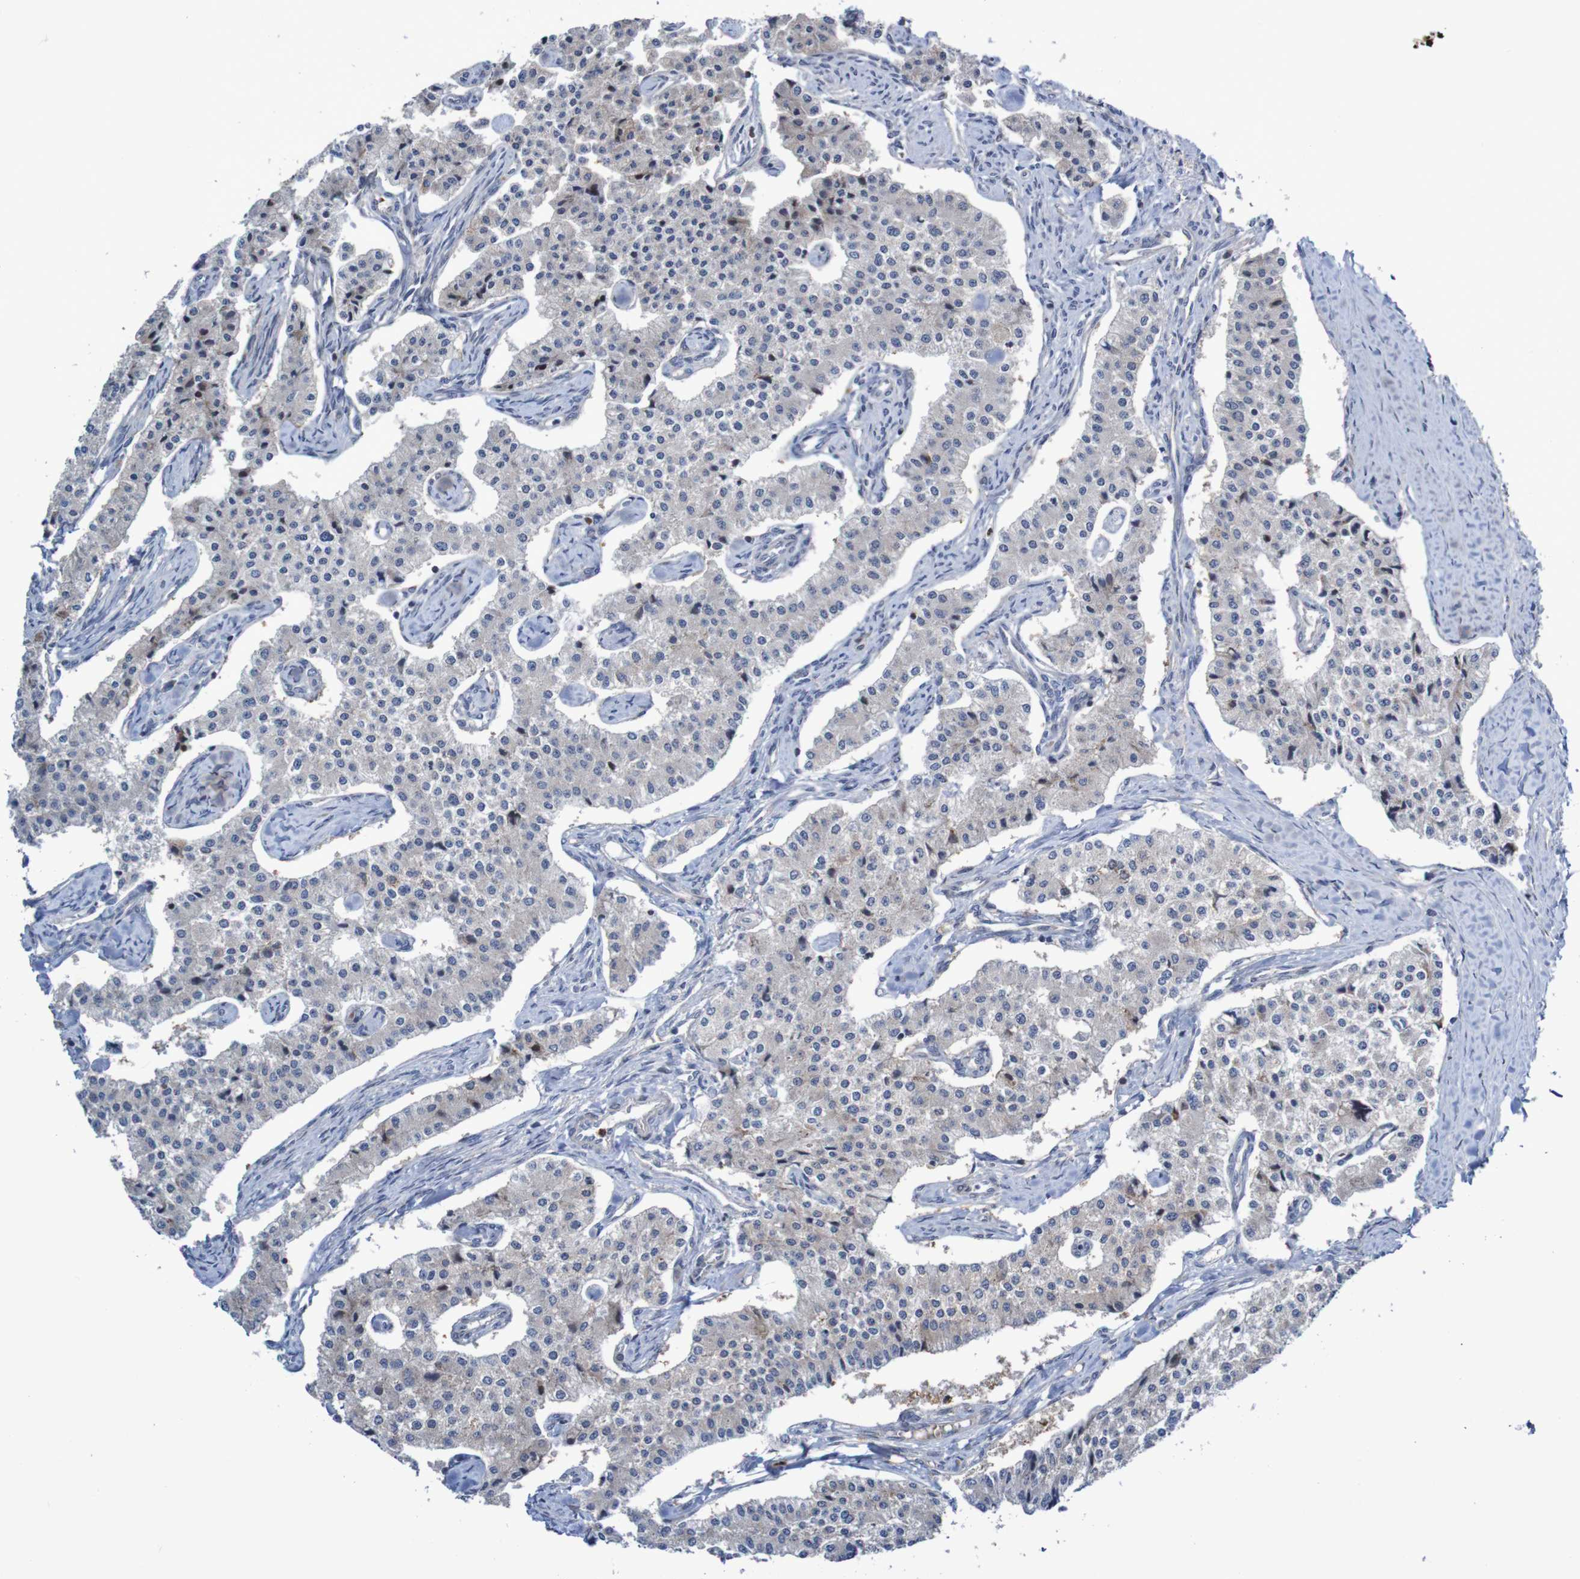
{"staining": {"intensity": "weak", "quantity": "25%-75%", "location": "cytoplasmic/membranous"}, "tissue": "carcinoid", "cell_type": "Tumor cells", "image_type": "cancer", "snomed": [{"axis": "morphology", "description": "Carcinoid, malignant, NOS"}, {"axis": "topography", "description": "Colon"}], "caption": "Brown immunohistochemical staining in carcinoid demonstrates weak cytoplasmic/membranous expression in about 25%-75% of tumor cells.", "gene": "ANGPT4", "patient": {"sex": "female", "age": 52}}